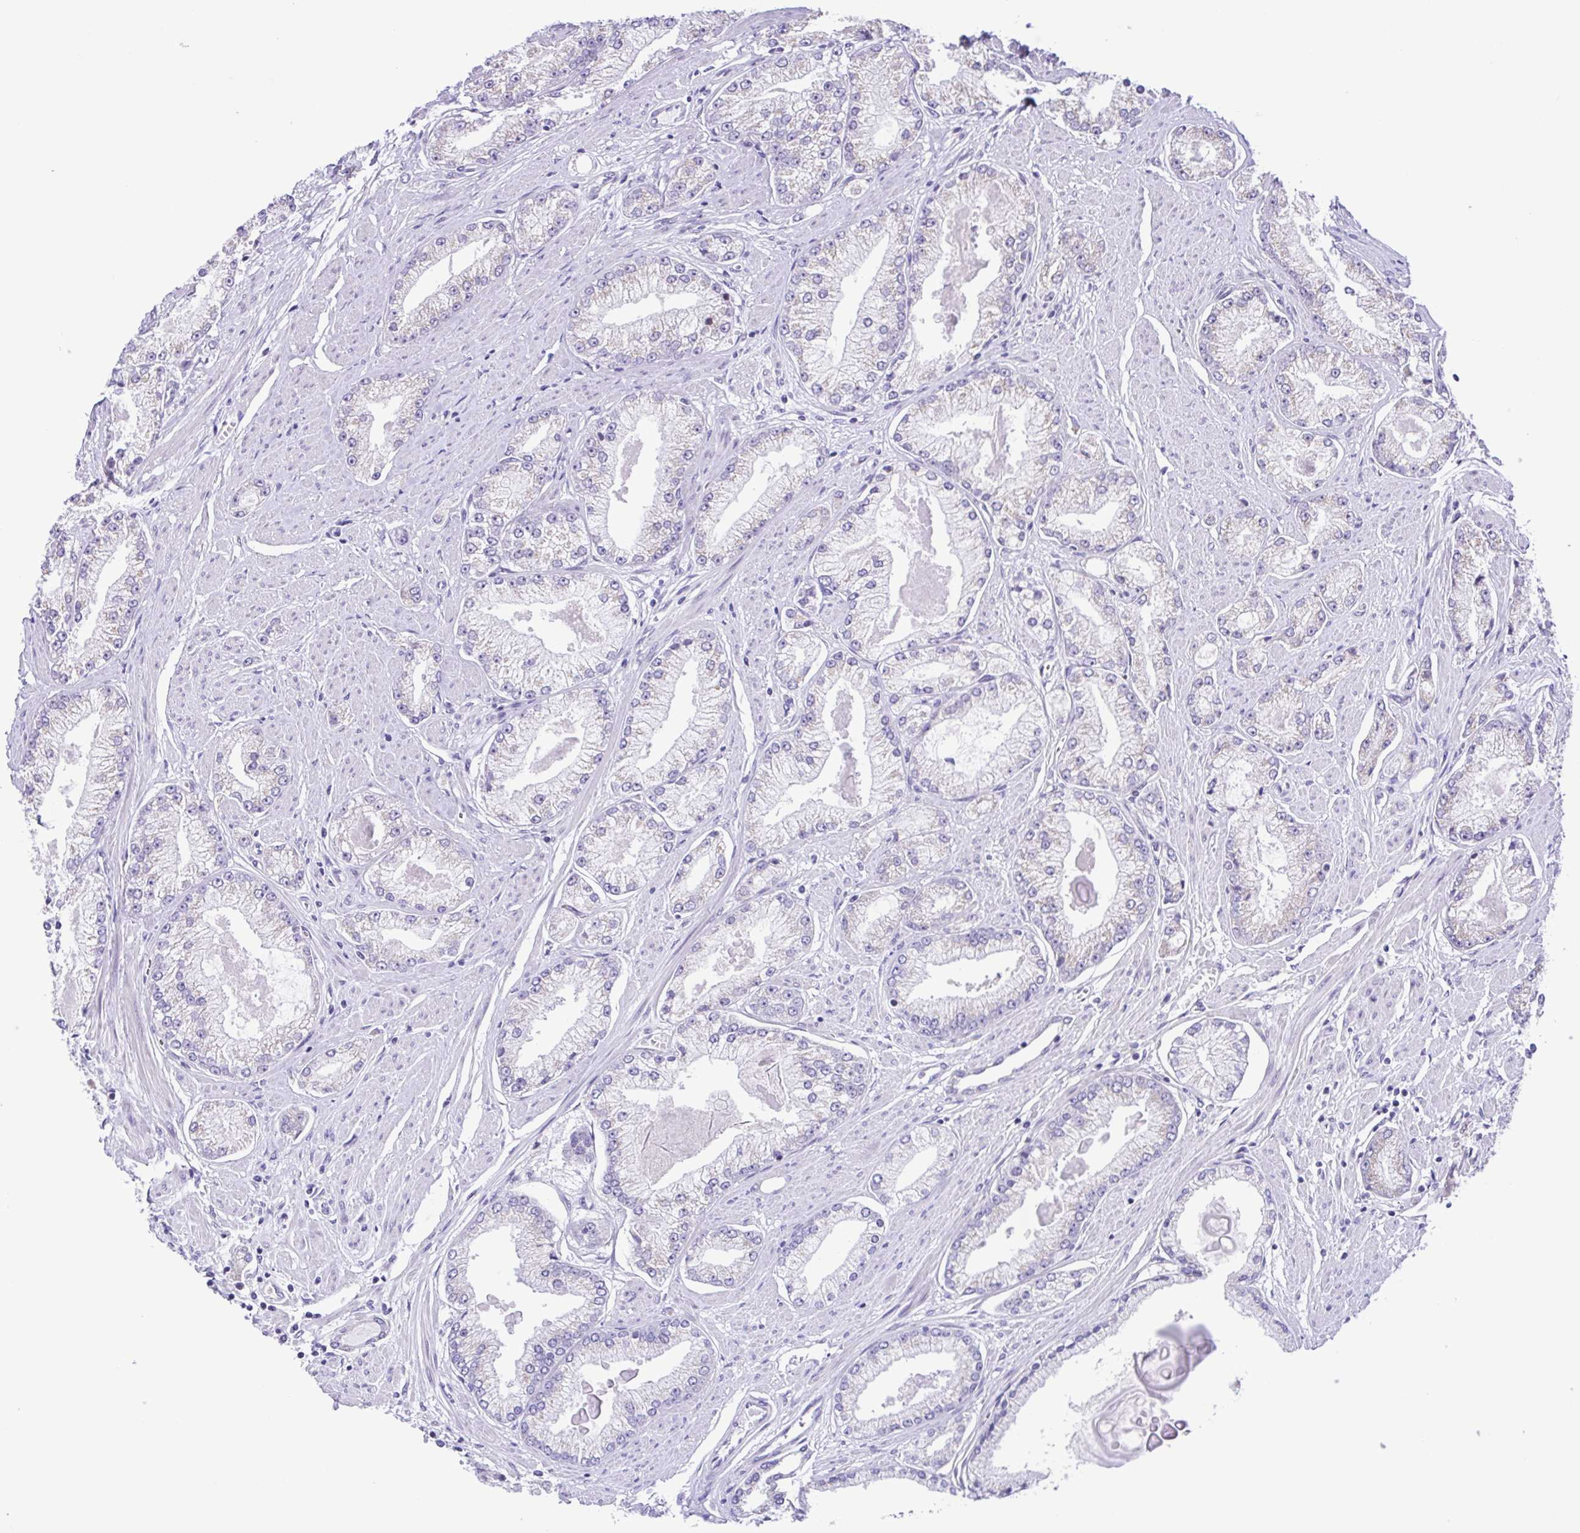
{"staining": {"intensity": "negative", "quantity": "none", "location": "none"}, "tissue": "prostate cancer", "cell_type": "Tumor cells", "image_type": "cancer", "snomed": [{"axis": "morphology", "description": "Adenocarcinoma, High grade"}, {"axis": "topography", "description": "Prostate"}], "caption": "Tumor cells show no significant protein positivity in prostate cancer.", "gene": "TGM3", "patient": {"sex": "male", "age": 68}}